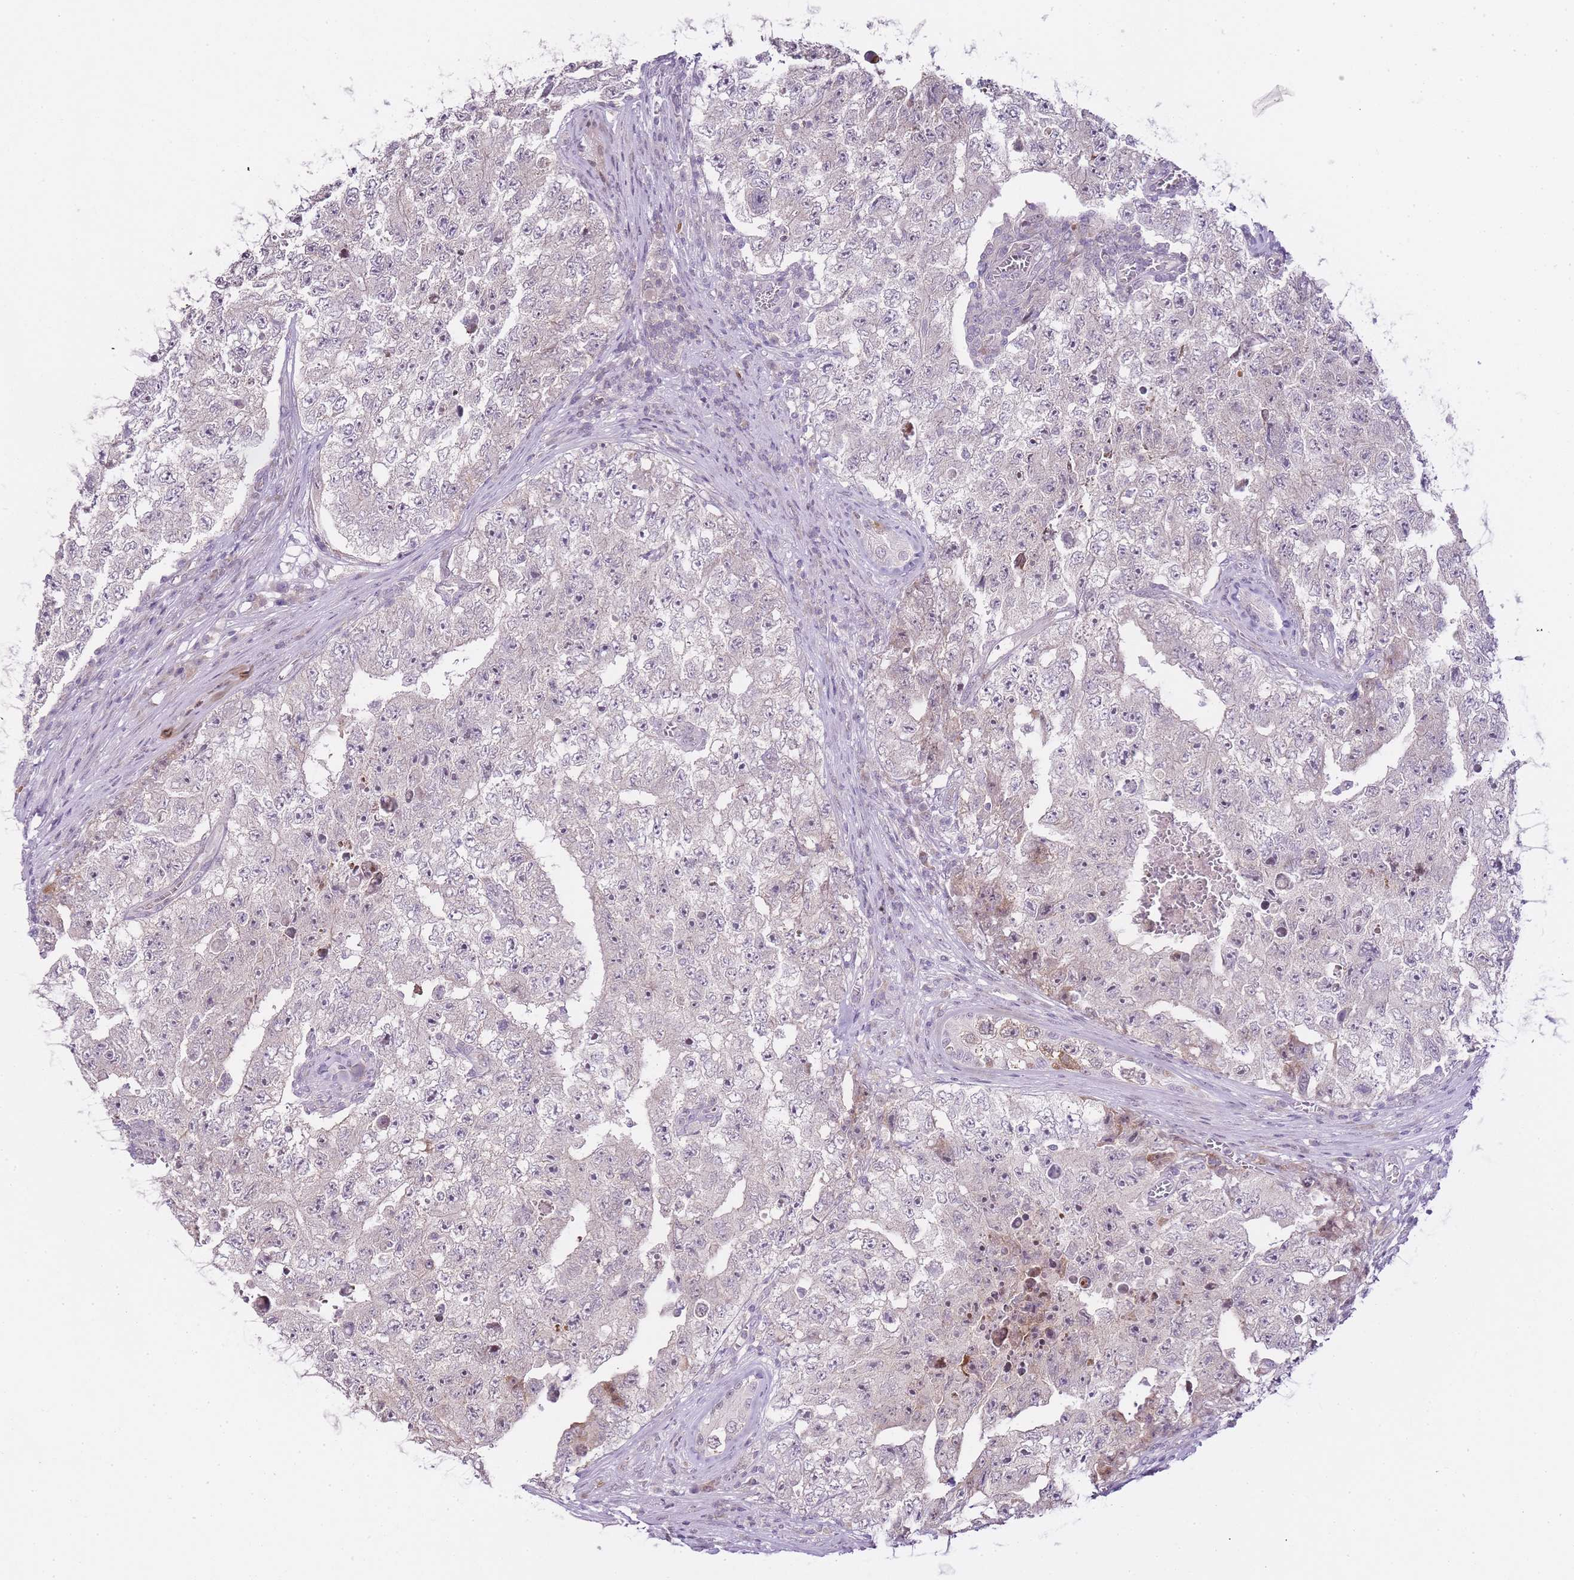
{"staining": {"intensity": "negative", "quantity": "none", "location": "none"}, "tissue": "testis cancer", "cell_type": "Tumor cells", "image_type": "cancer", "snomed": [{"axis": "morphology", "description": "Carcinoma, Embryonal, NOS"}, {"axis": "topography", "description": "Testis"}], "caption": "This is an immunohistochemistry image of human testis embryonal carcinoma. There is no expression in tumor cells.", "gene": "OGG1", "patient": {"sex": "male", "age": 17}}